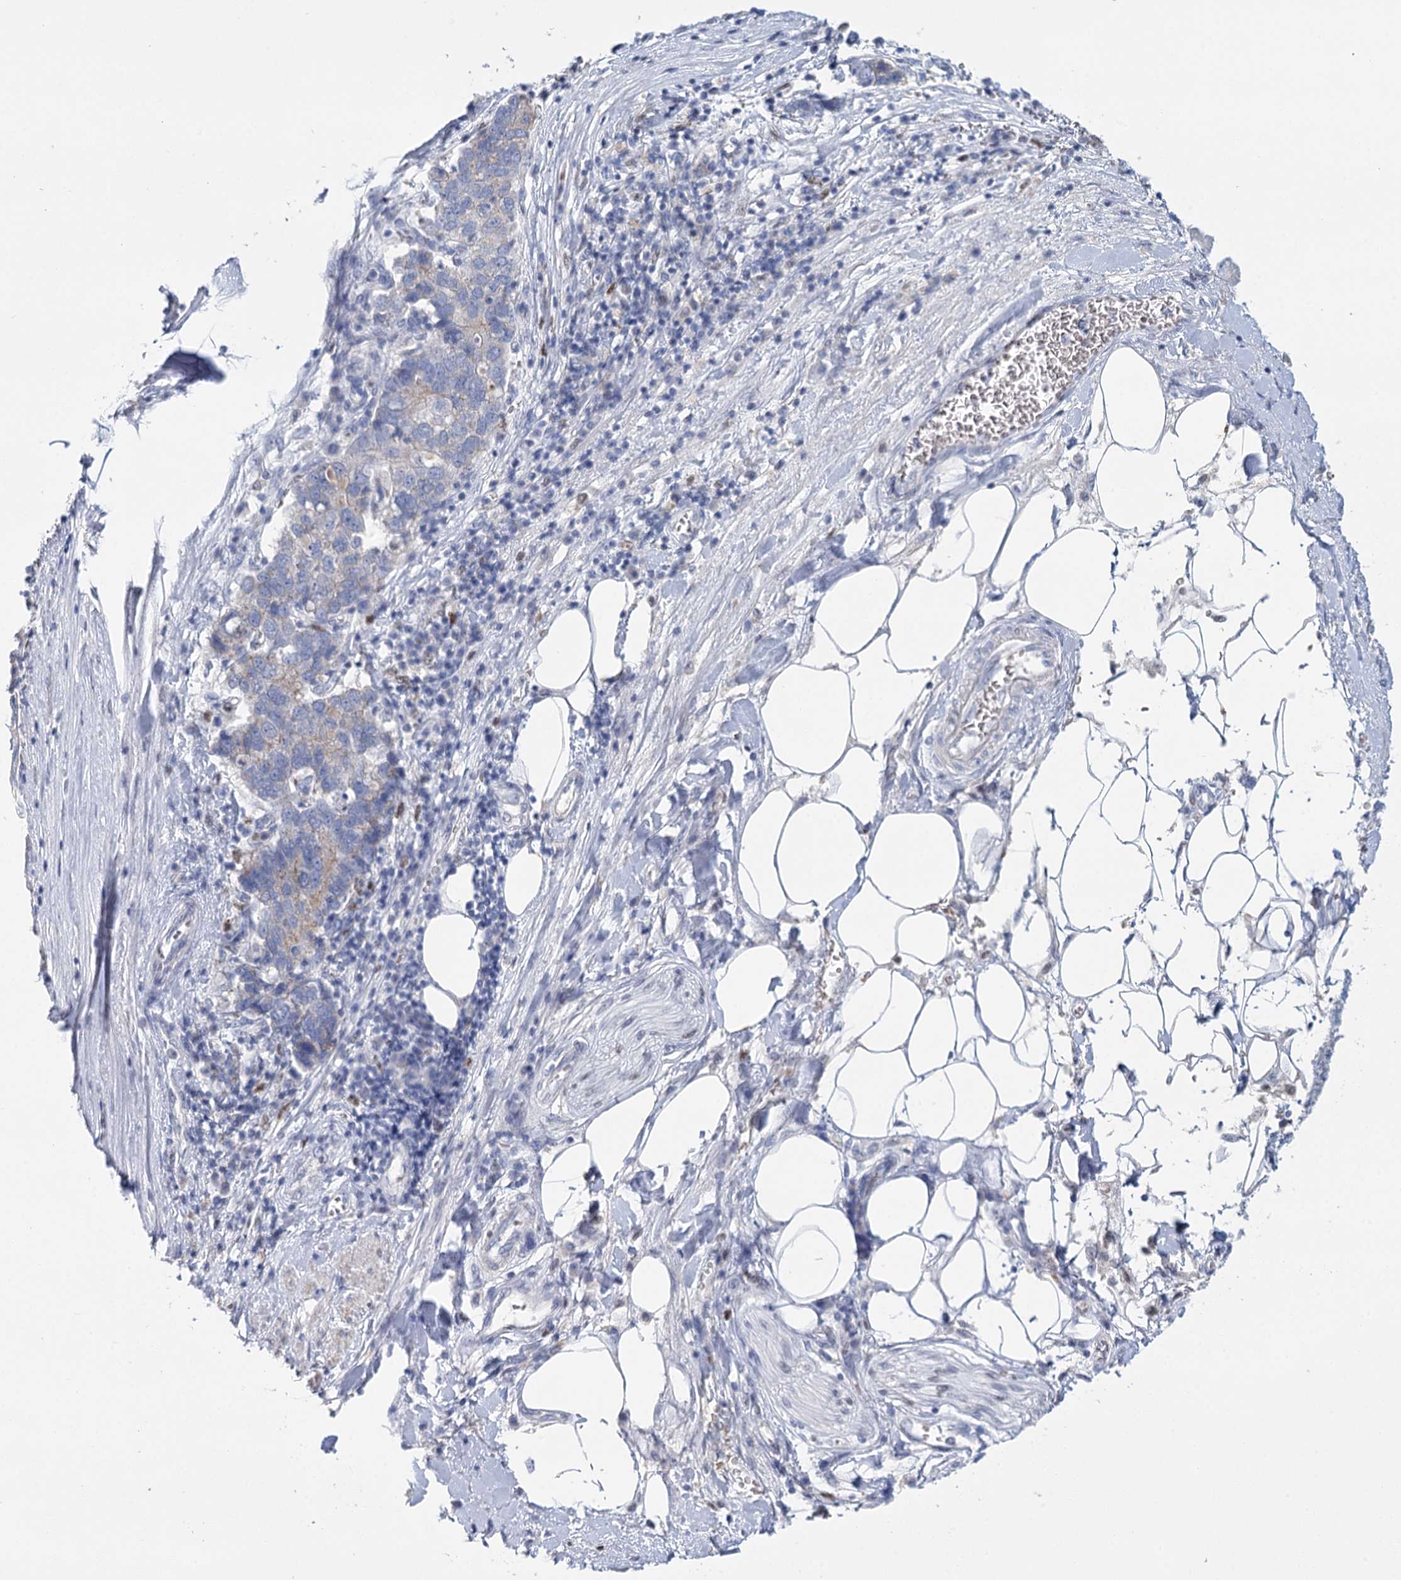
{"staining": {"intensity": "negative", "quantity": "none", "location": "none"}, "tissue": "pancreatic cancer", "cell_type": "Tumor cells", "image_type": "cancer", "snomed": [{"axis": "morphology", "description": "Adenocarcinoma, NOS"}, {"axis": "topography", "description": "Pancreas"}], "caption": "Protein analysis of adenocarcinoma (pancreatic) shows no significant expression in tumor cells.", "gene": "IGSF3", "patient": {"sex": "female", "age": 61}}